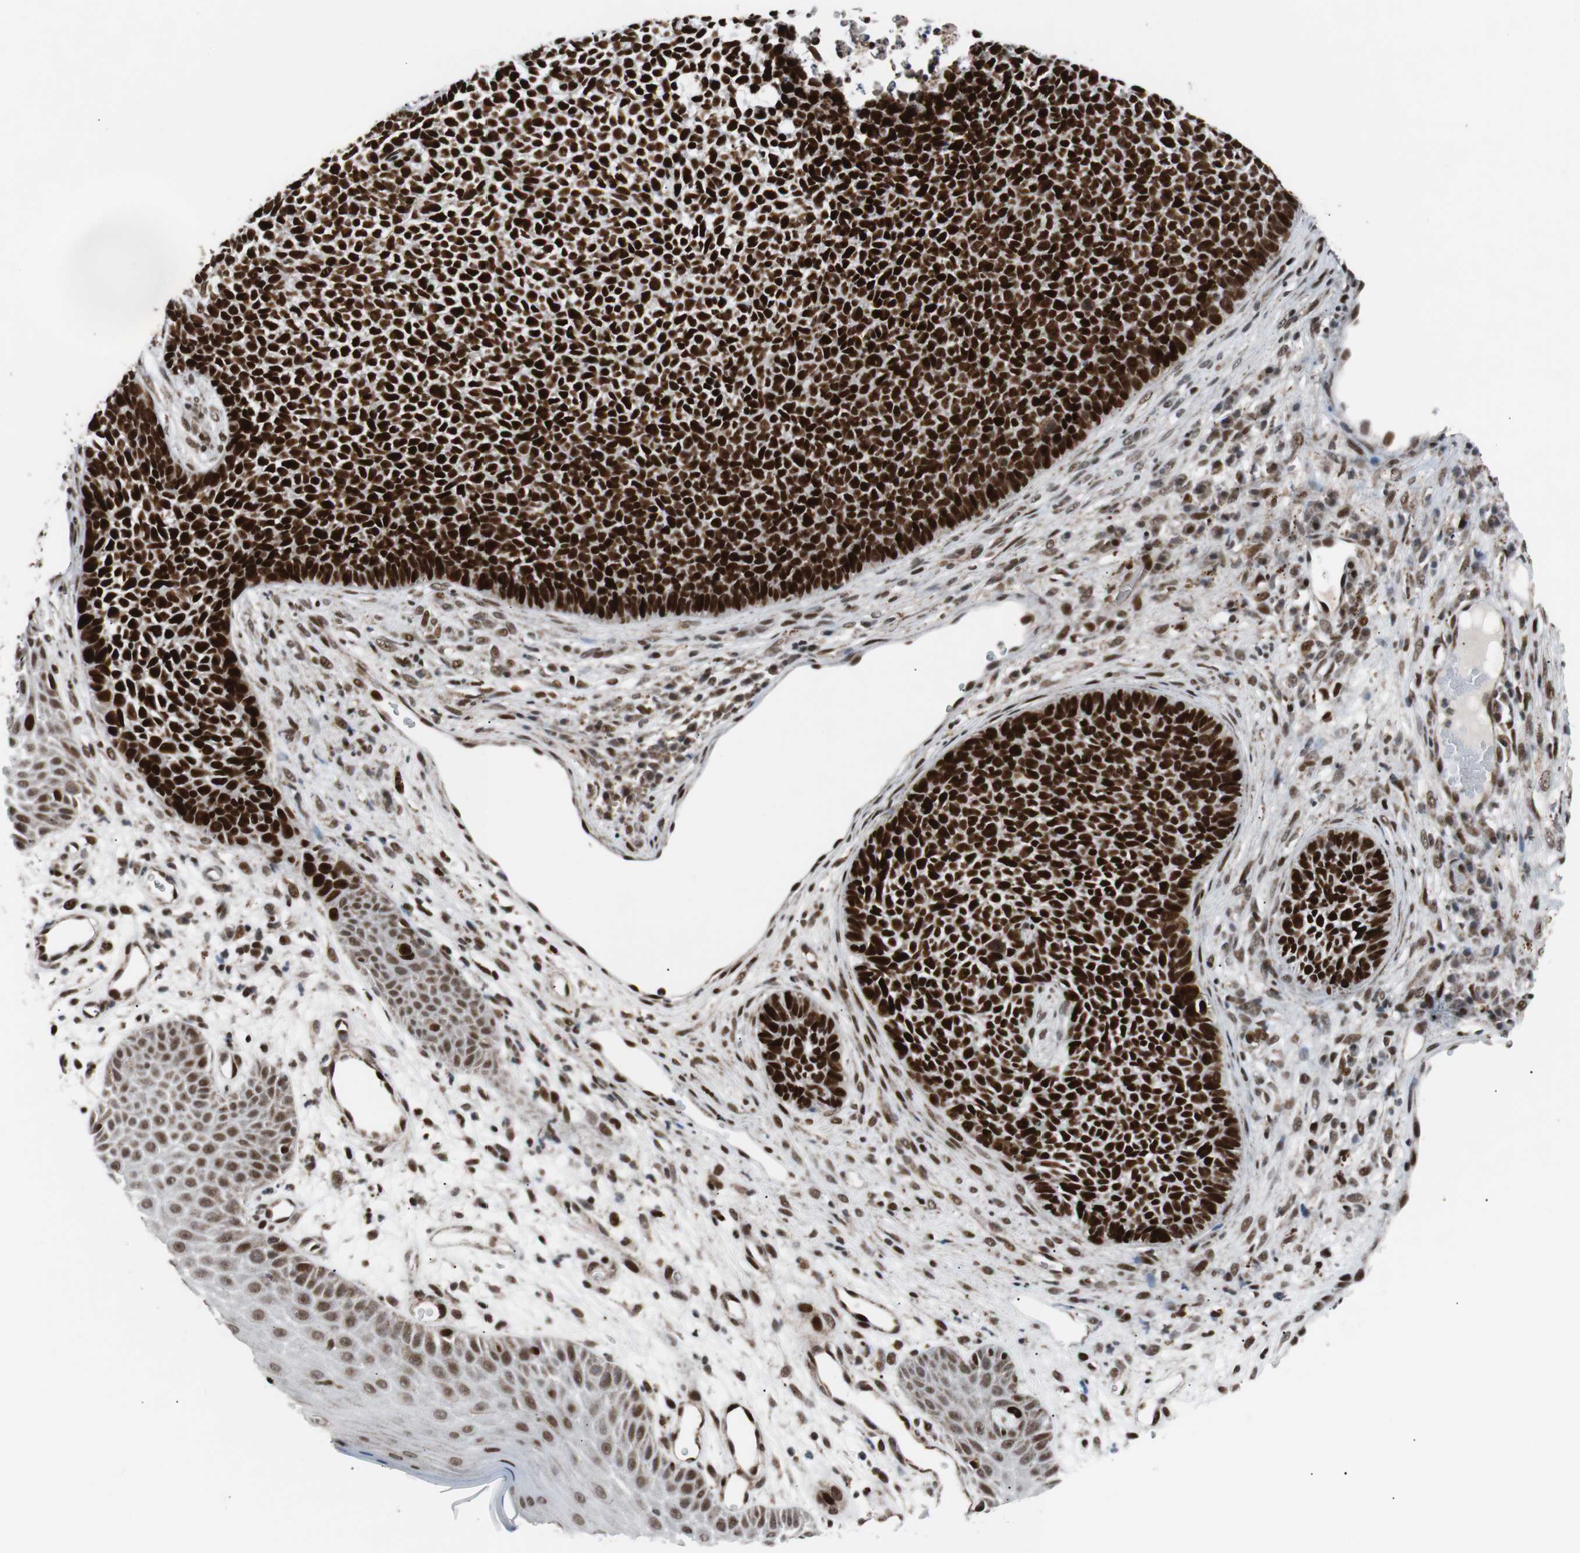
{"staining": {"intensity": "strong", "quantity": ">75%", "location": "nuclear"}, "tissue": "skin cancer", "cell_type": "Tumor cells", "image_type": "cancer", "snomed": [{"axis": "morphology", "description": "Basal cell carcinoma"}, {"axis": "topography", "description": "Skin"}], "caption": "Human skin basal cell carcinoma stained for a protein (brown) shows strong nuclear positive expression in approximately >75% of tumor cells.", "gene": "NBL1", "patient": {"sex": "female", "age": 84}}